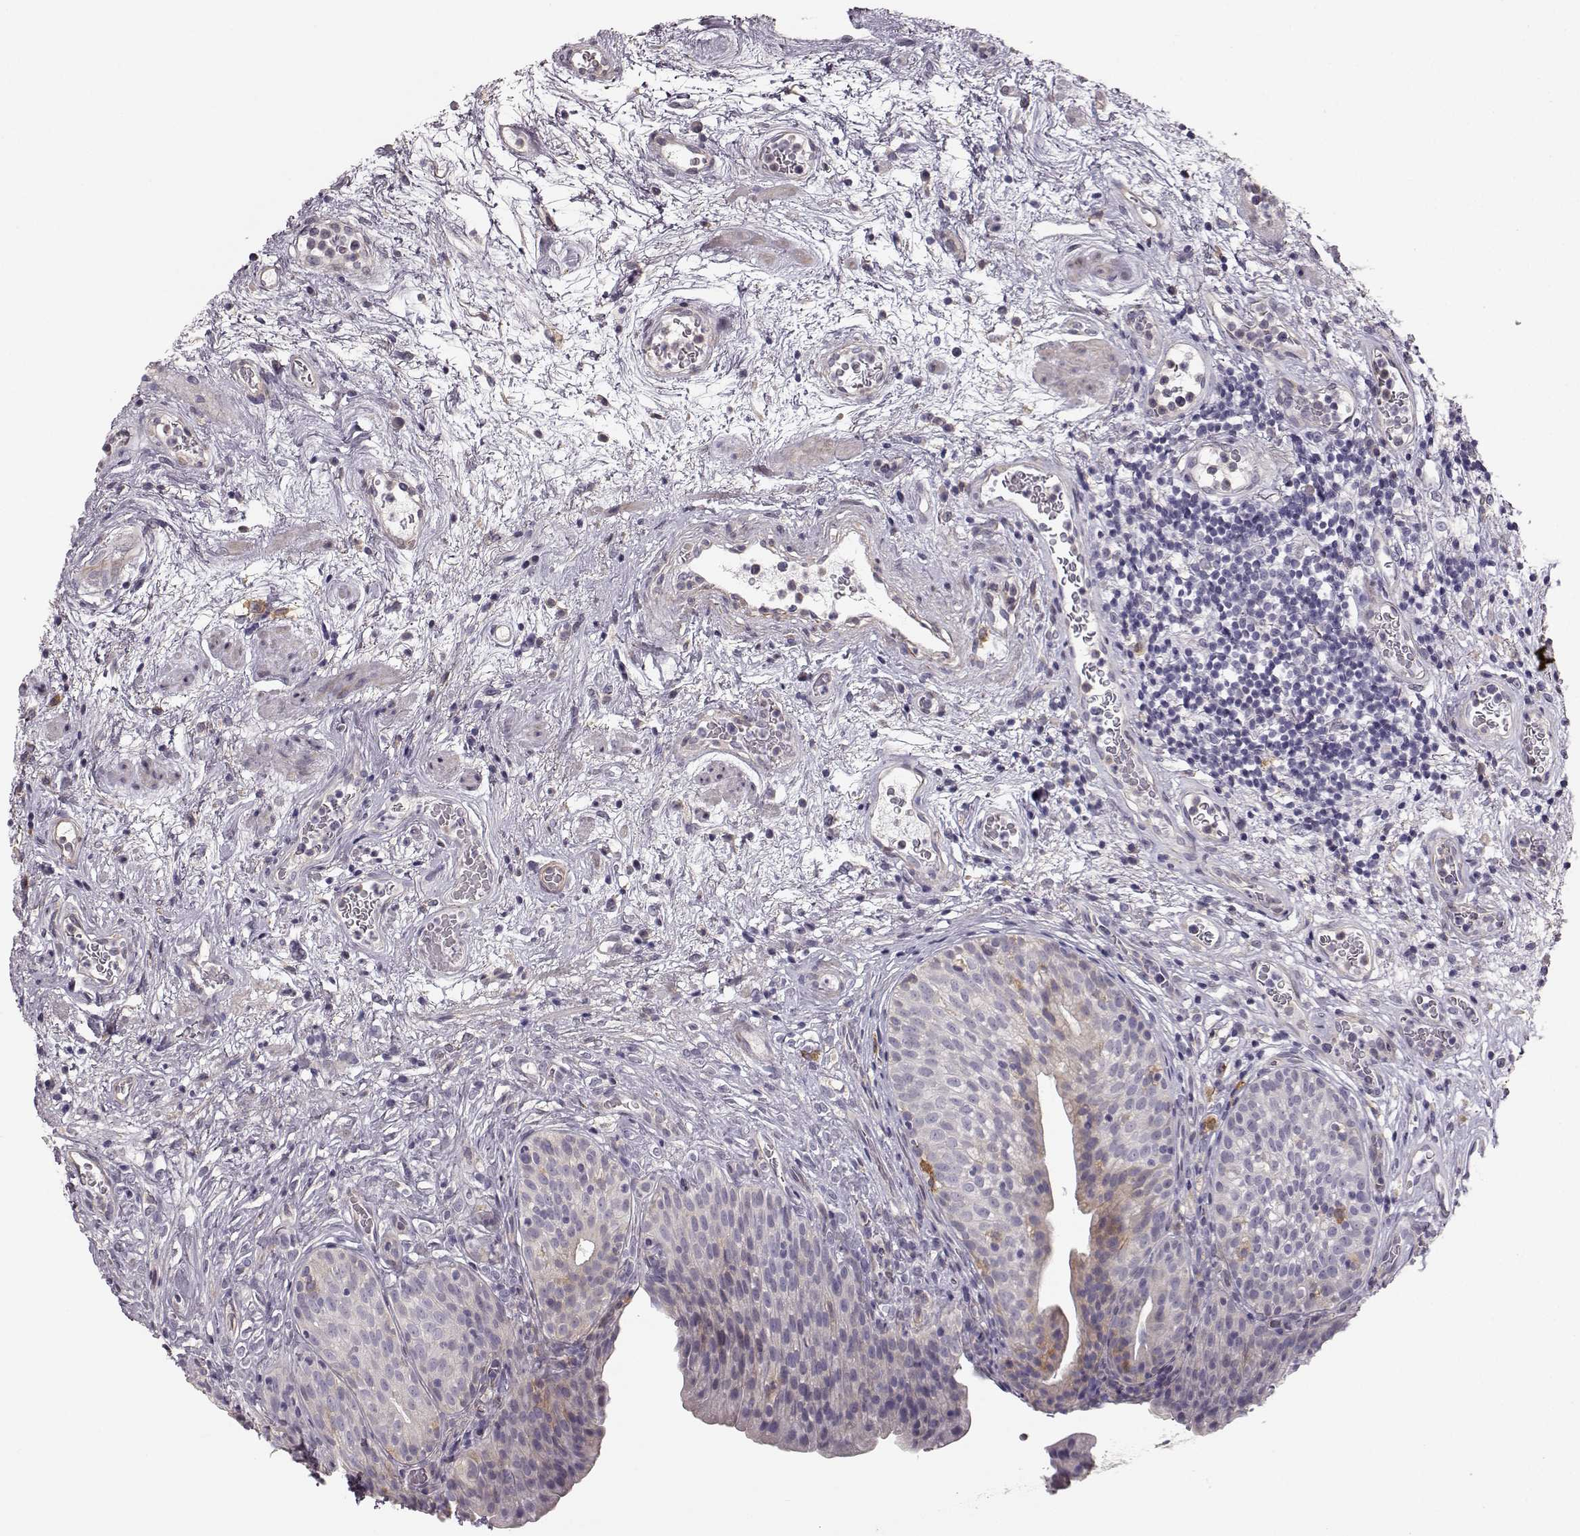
{"staining": {"intensity": "negative", "quantity": "none", "location": "none"}, "tissue": "urinary bladder", "cell_type": "Urothelial cells", "image_type": "normal", "snomed": [{"axis": "morphology", "description": "Normal tissue, NOS"}, {"axis": "topography", "description": "Urinary bladder"}], "caption": "High magnification brightfield microscopy of unremarkable urinary bladder stained with DAB (3,3'-diaminobenzidine) (brown) and counterstained with hematoxylin (blue): urothelial cells show no significant expression. The staining is performed using DAB brown chromogen with nuclei counter-stained in using hematoxylin.", "gene": "GPR50", "patient": {"sex": "male", "age": 76}}